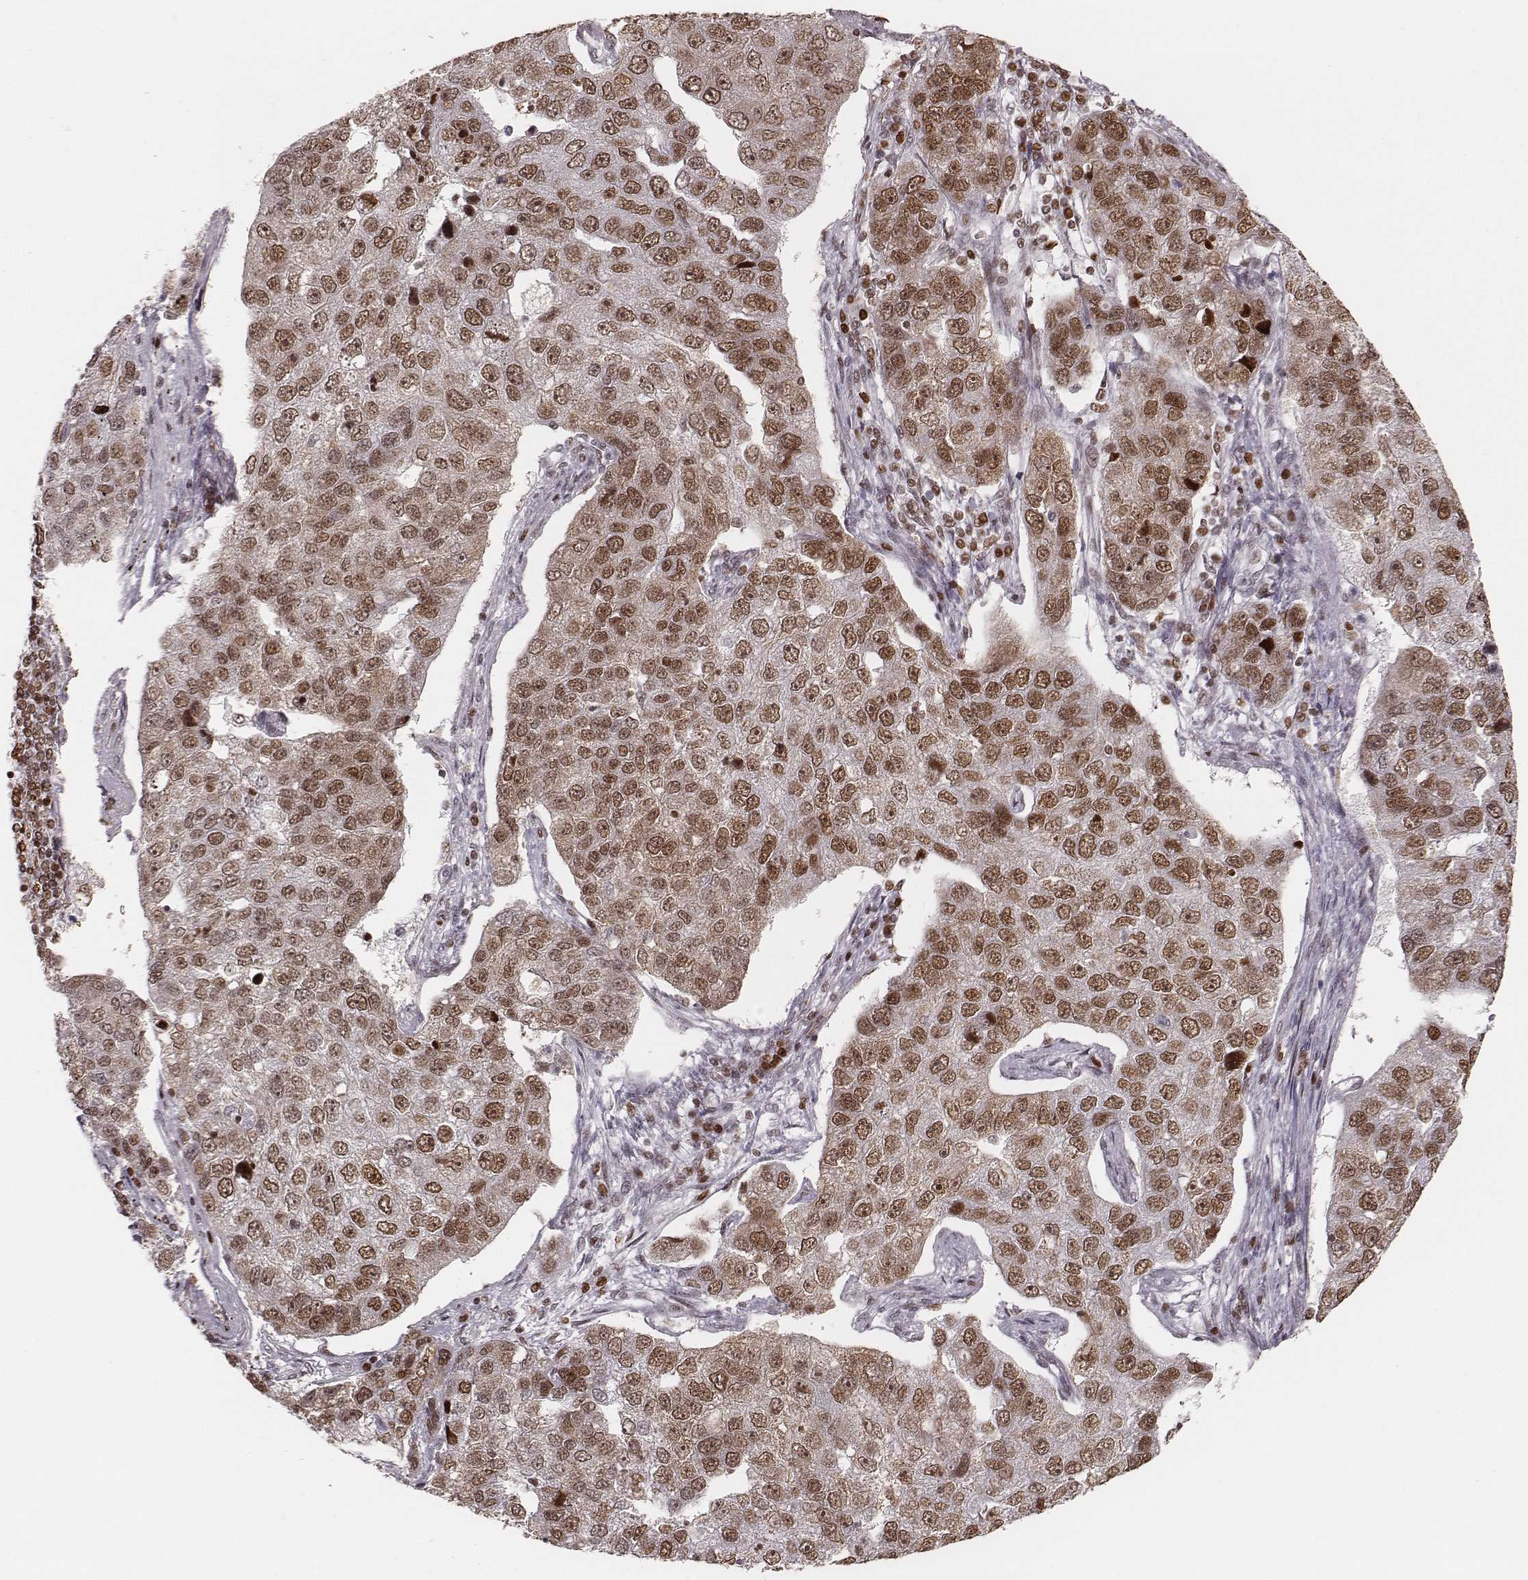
{"staining": {"intensity": "moderate", "quantity": ">75%", "location": "nuclear"}, "tissue": "pancreatic cancer", "cell_type": "Tumor cells", "image_type": "cancer", "snomed": [{"axis": "morphology", "description": "Adenocarcinoma, NOS"}, {"axis": "topography", "description": "Pancreas"}], "caption": "Protein staining reveals moderate nuclear positivity in about >75% of tumor cells in pancreatic adenocarcinoma. Ihc stains the protein of interest in brown and the nuclei are stained blue.", "gene": "PARP1", "patient": {"sex": "female", "age": 61}}